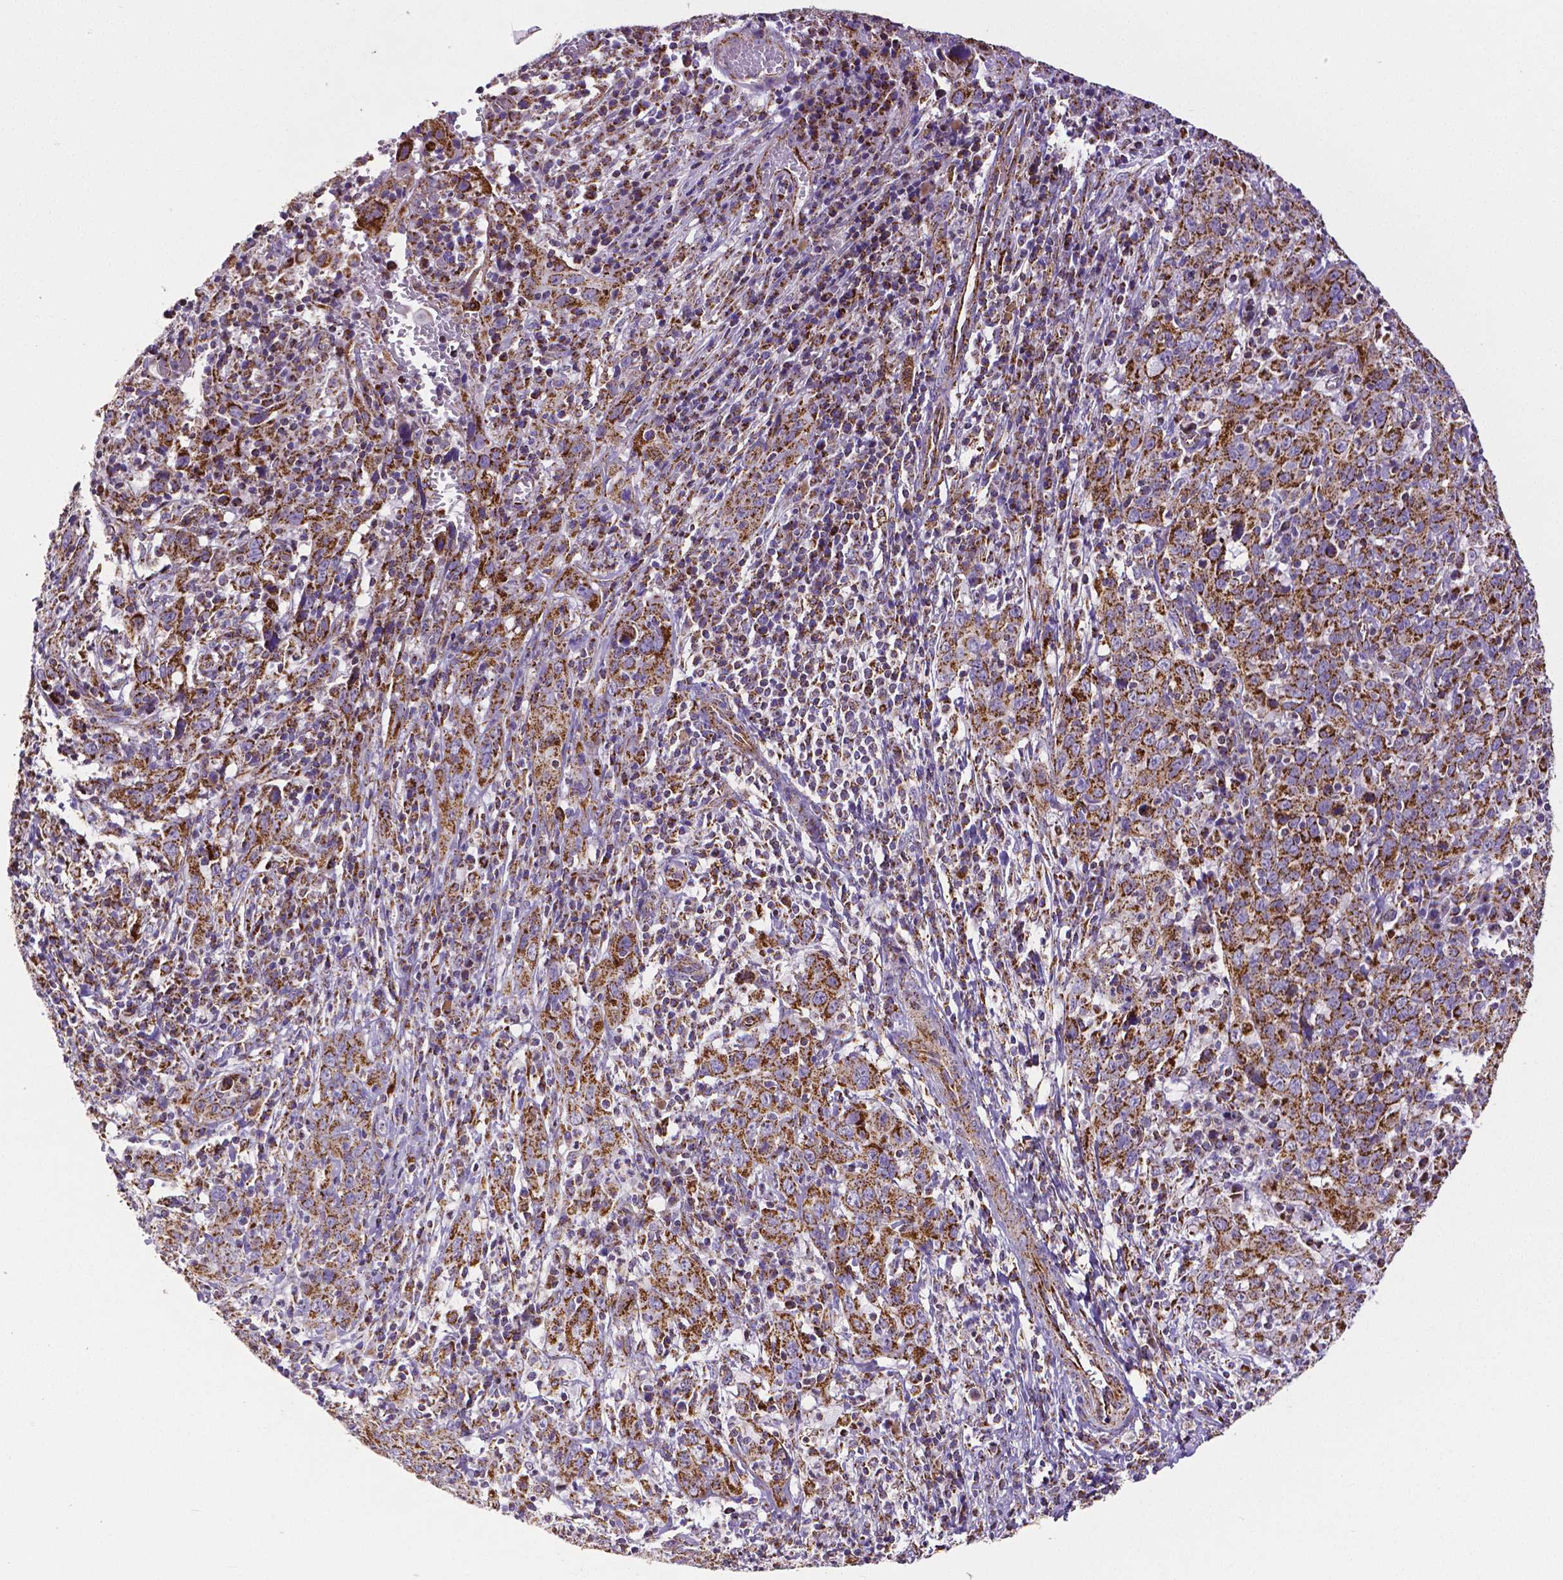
{"staining": {"intensity": "strong", "quantity": ">75%", "location": "cytoplasmic/membranous"}, "tissue": "cervical cancer", "cell_type": "Tumor cells", "image_type": "cancer", "snomed": [{"axis": "morphology", "description": "Squamous cell carcinoma, NOS"}, {"axis": "topography", "description": "Cervix"}], "caption": "Human cervical squamous cell carcinoma stained with a protein marker exhibits strong staining in tumor cells.", "gene": "MACC1", "patient": {"sex": "female", "age": 46}}